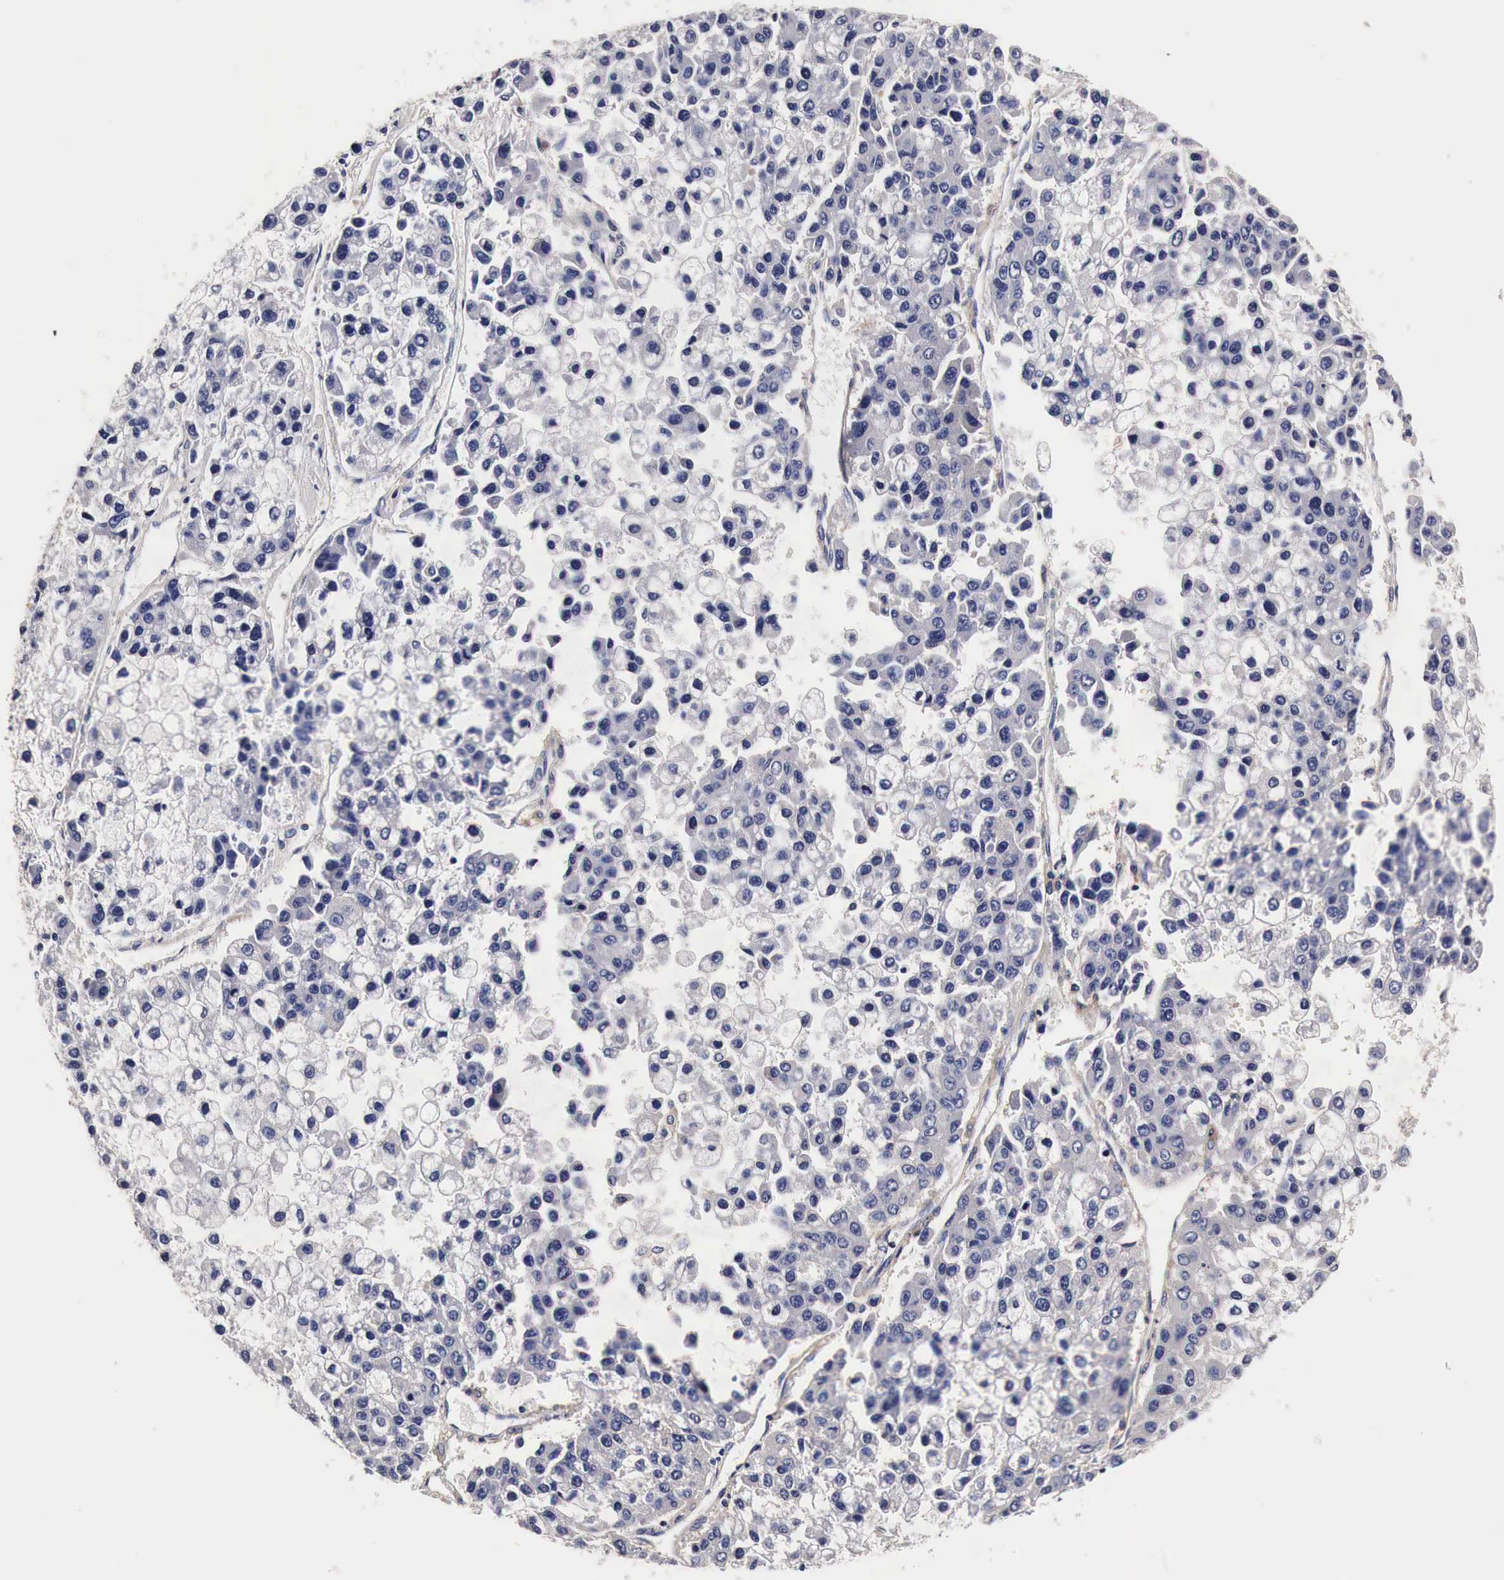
{"staining": {"intensity": "negative", "quantity": "none", "location": "none"}, "tissue": "liver cancer", "cell_type": "Tumor cells", "image_type": "cancer", "snomed": [{"axis": "morphology", "description": "Carcinoma, Hepatocellular, NOS"}, {"axis": "topography", "description": "Liver"}], "caption": "The micrograph reveals no significant expression in tumor cells of liver cancer. Nuclei are stained in blue.", "gene": "RP2", "patient": {"sex": "female", "age": 66}}